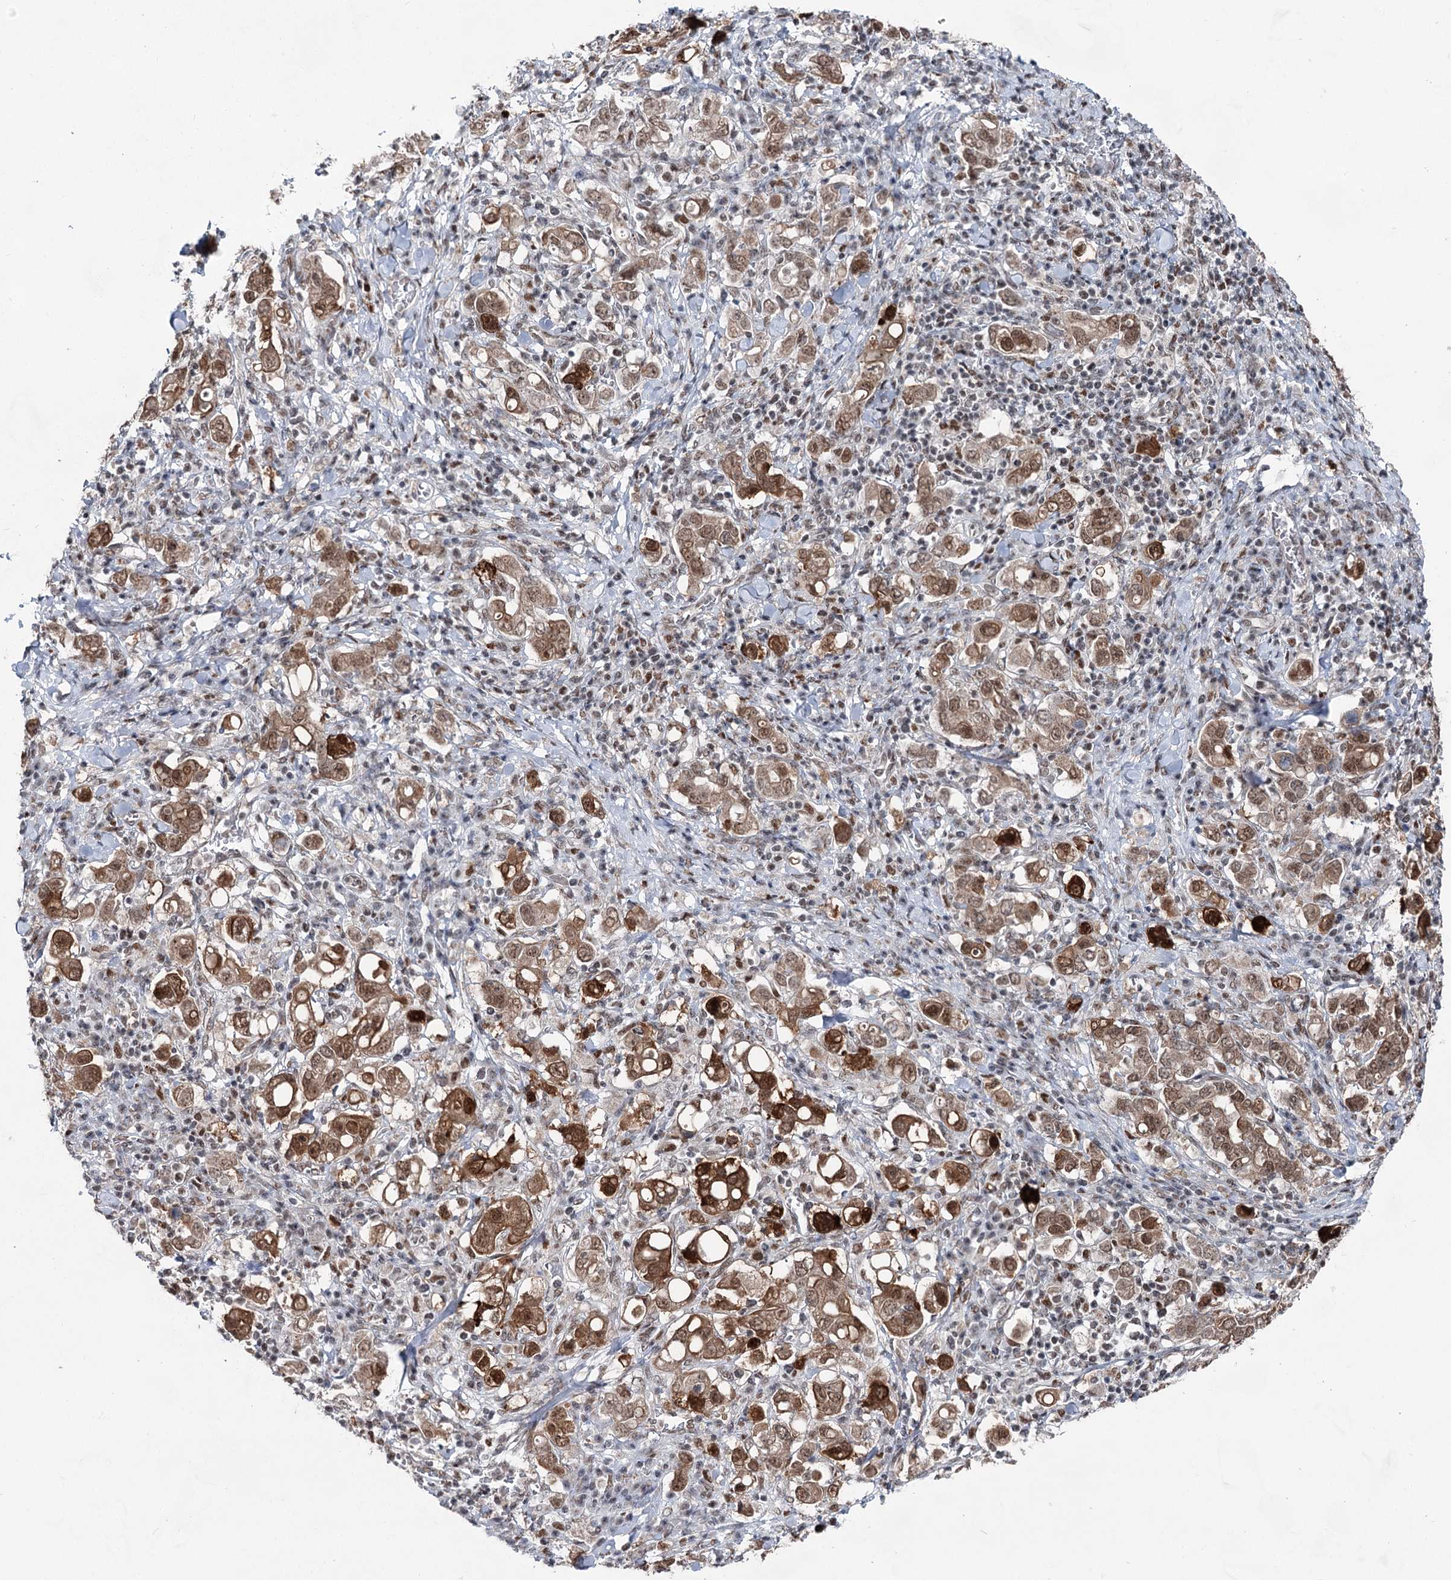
{"staining": {"intensity": "moderate", "quantity": ">75%", "location": "cytoplasmic/membranous,nuclear"}, "tissue": "stomach cancer", "cell_type": "Tumor cells", "image_type": "cancer", "snomed": [{"axis": "morphology", "description": "Adenocarcinoma, NOS"}, {"axis": "topography", "description": "Stomach, upper"}], "caption": "IHC of stomach adenocarcinoma shows medium levels of moderate cytoplasmic/membranous and nuclear expression in about >75% of tumor cells.", "gene": "ZCCHC8", "patient": {"sex": "male", "age": 62}}